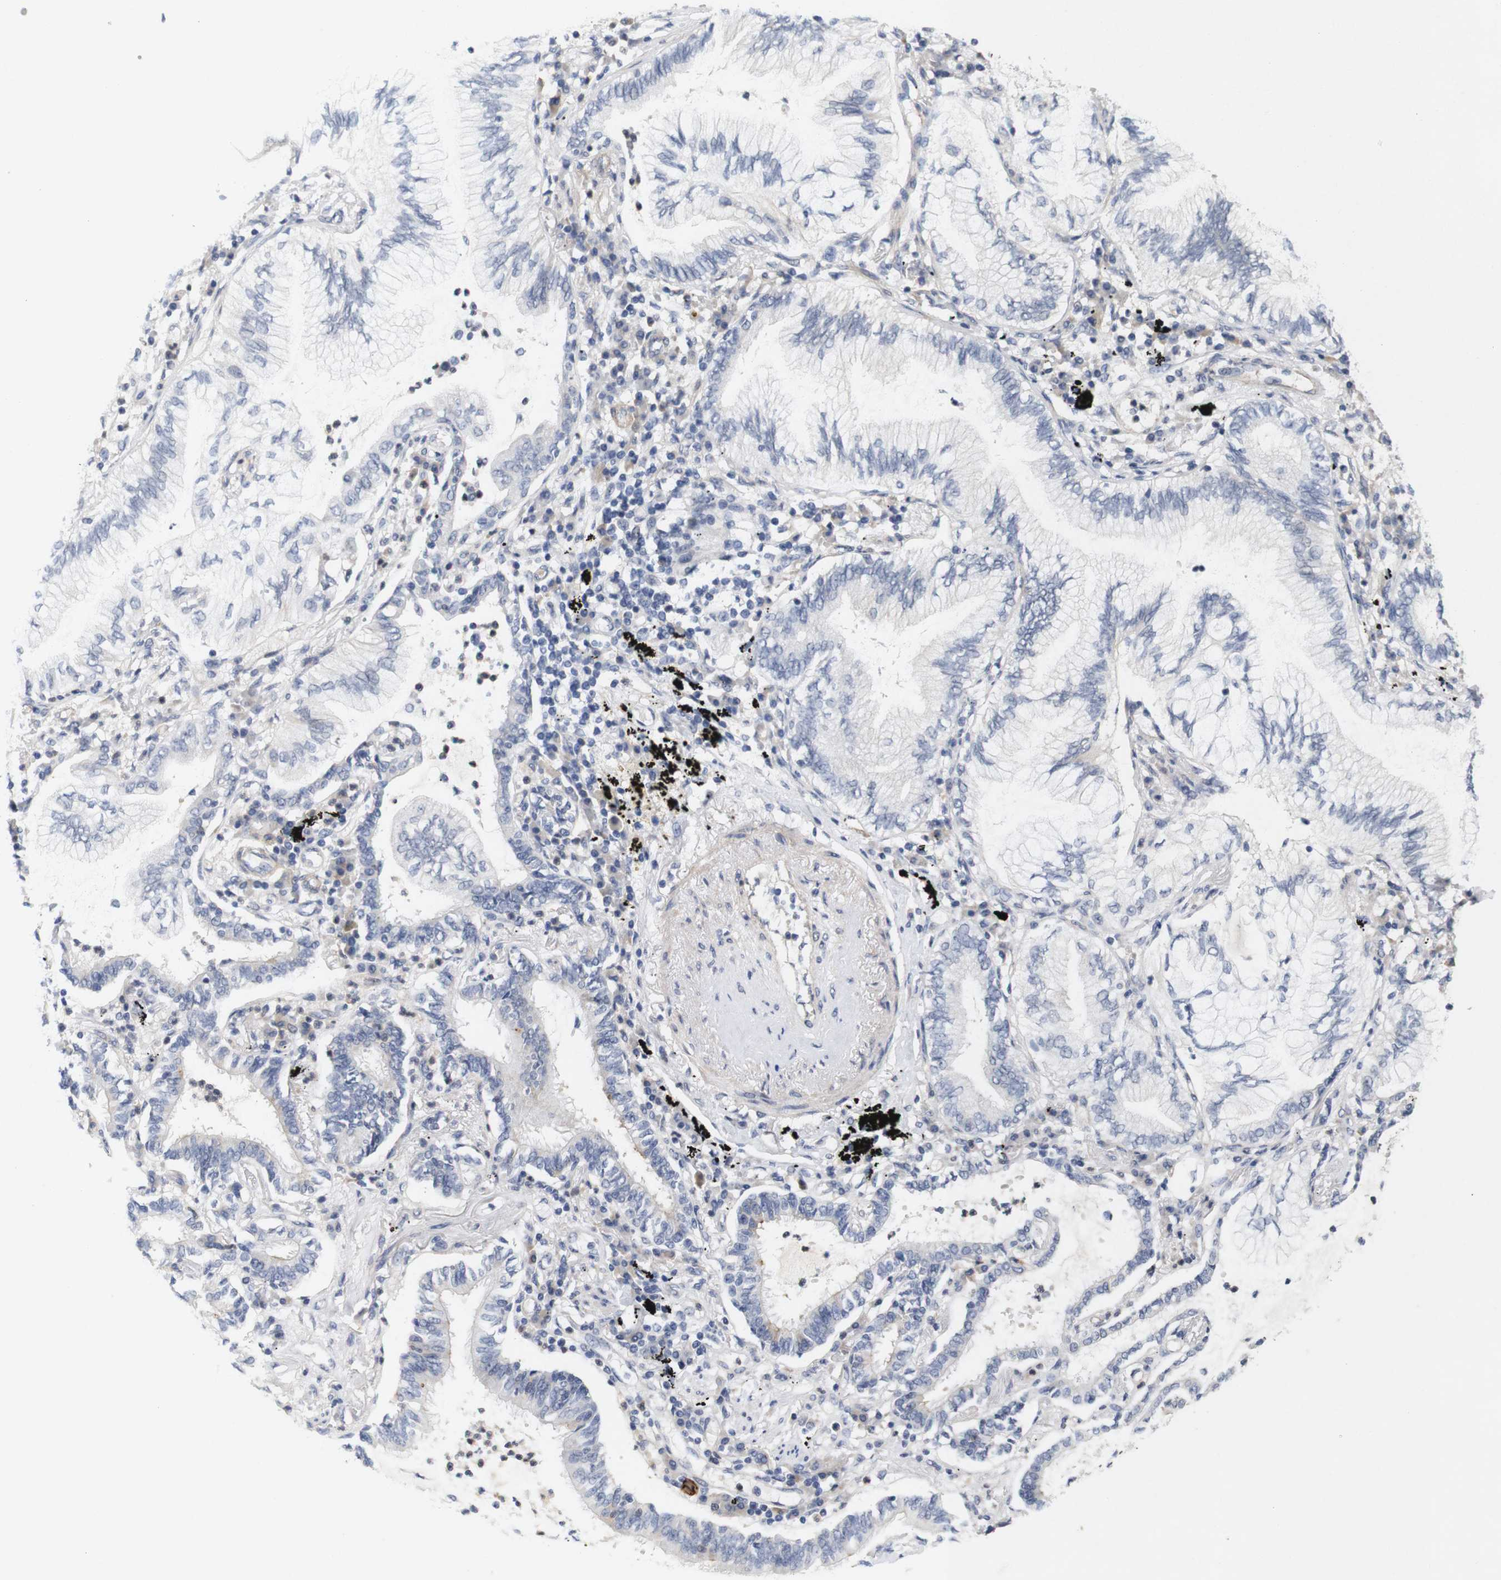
{"staining": {"intensity": "negative", "quantity": "none", "location": "none"}, "tissue": "lung cancer", "cell_type": "Tumor cells", "image_type": "cancer", "snomed": [{"axis": "morphology", "description": "Normal tissue, NOS"}, {"axis": "morphology", "description": "Adenocarcinoma, NOS"}, {"axis": "topography", "description": "Bronchus"}, {"axis": "topography", "description": "Lung"}], "caption": "DAB immunohistochemical staining of human lung adenocarcinoma demonstrates no significant staining in tumor cells. (DAB immunohistochemistry visualized using brightfield microscopy, high magnification).", "gene": "CYB561", "patient": {"sex": "female", "age": 70}}